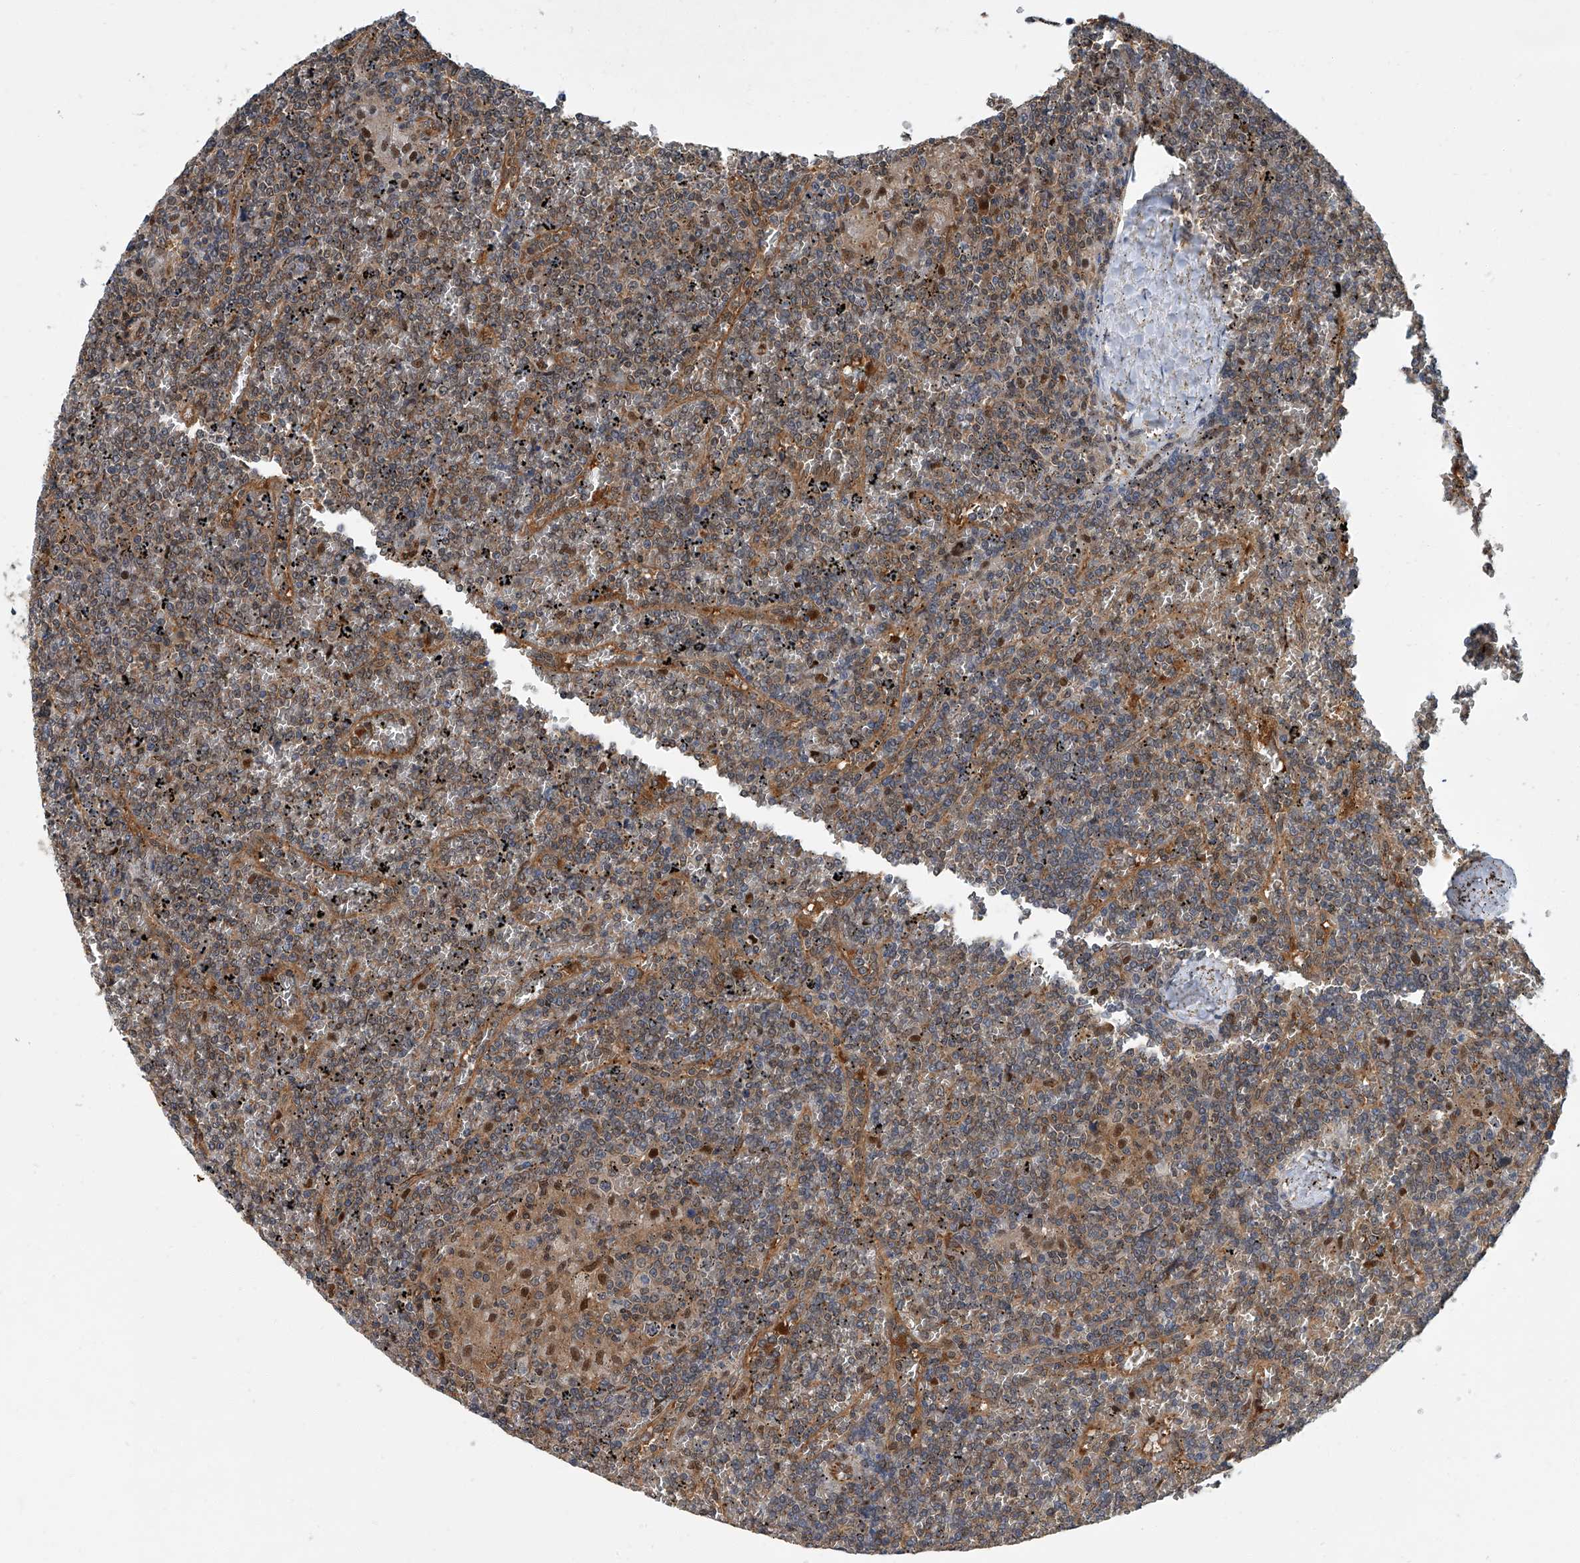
{"staining": {"intensity": "moderate", "quantity": "25%-75%", "location": "cytoplasmic/membranous"}, "tissue": "lymphoma", "cell_type": "Tumor cells", "image_type": "cancer", "snomed": [{"axis": "morphology", "description": "Malignant lymphoma, non-Hodgkin's type, Low grade"}, {"axis": "topography", "description": "Spleen"}], "caption": "This micrograph exhibits IHC staining of human lymphoma, with medium moderate cytoplasmic/membranous staining in approximately 25%-75% of tumor cells.", "gene": "PSMB10", "patient": {"sex": "female", "age": 19}}